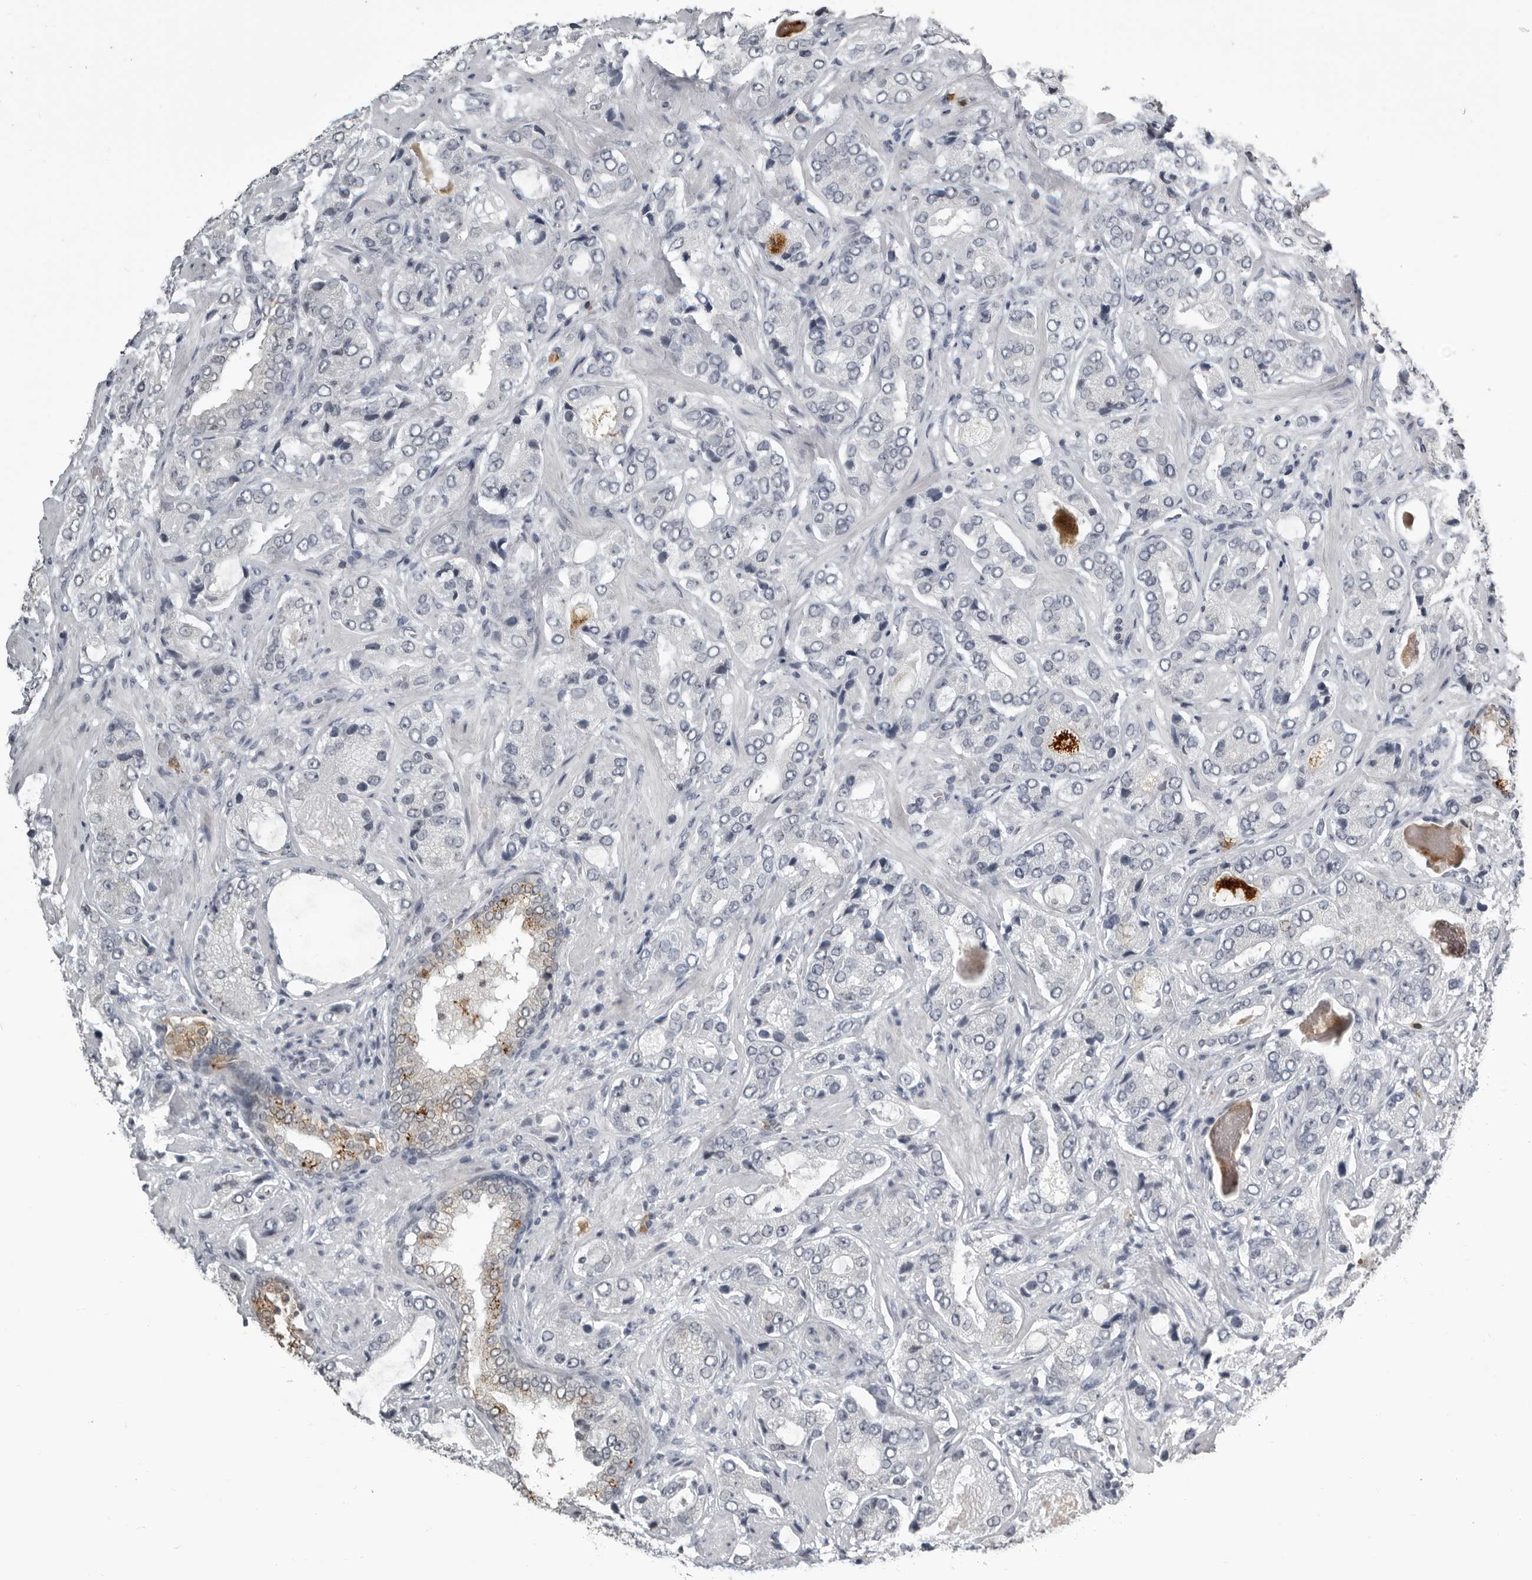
{"staining": {"intensity": "moderate", "quantity": "<25%", "location": "cytoplasmic/membranous"}, "tissue": "prostate cancer", "cell_type": "Tumor cells", "image_type": "cancer", "snomed": [{"axis": "morphology", "description": "Normal tissue, NOS"}, {"axis": "morphology", "description": "Adenocarcinoma, High grade"}, {"axis": "topography", "description": "Prostate"}, {"axis": "topography", "description": "Peripheral nerve tissue"}], "caption": "The photomicrograph demonstrates staining of prostate cancer (high-grade adenocarcinoma), revealing moderate cytoplasmic/membranous protein expression (brown color) within tumor cells.", "gene": "RTCA", "patient": {"sex": "male", "age": 59}}